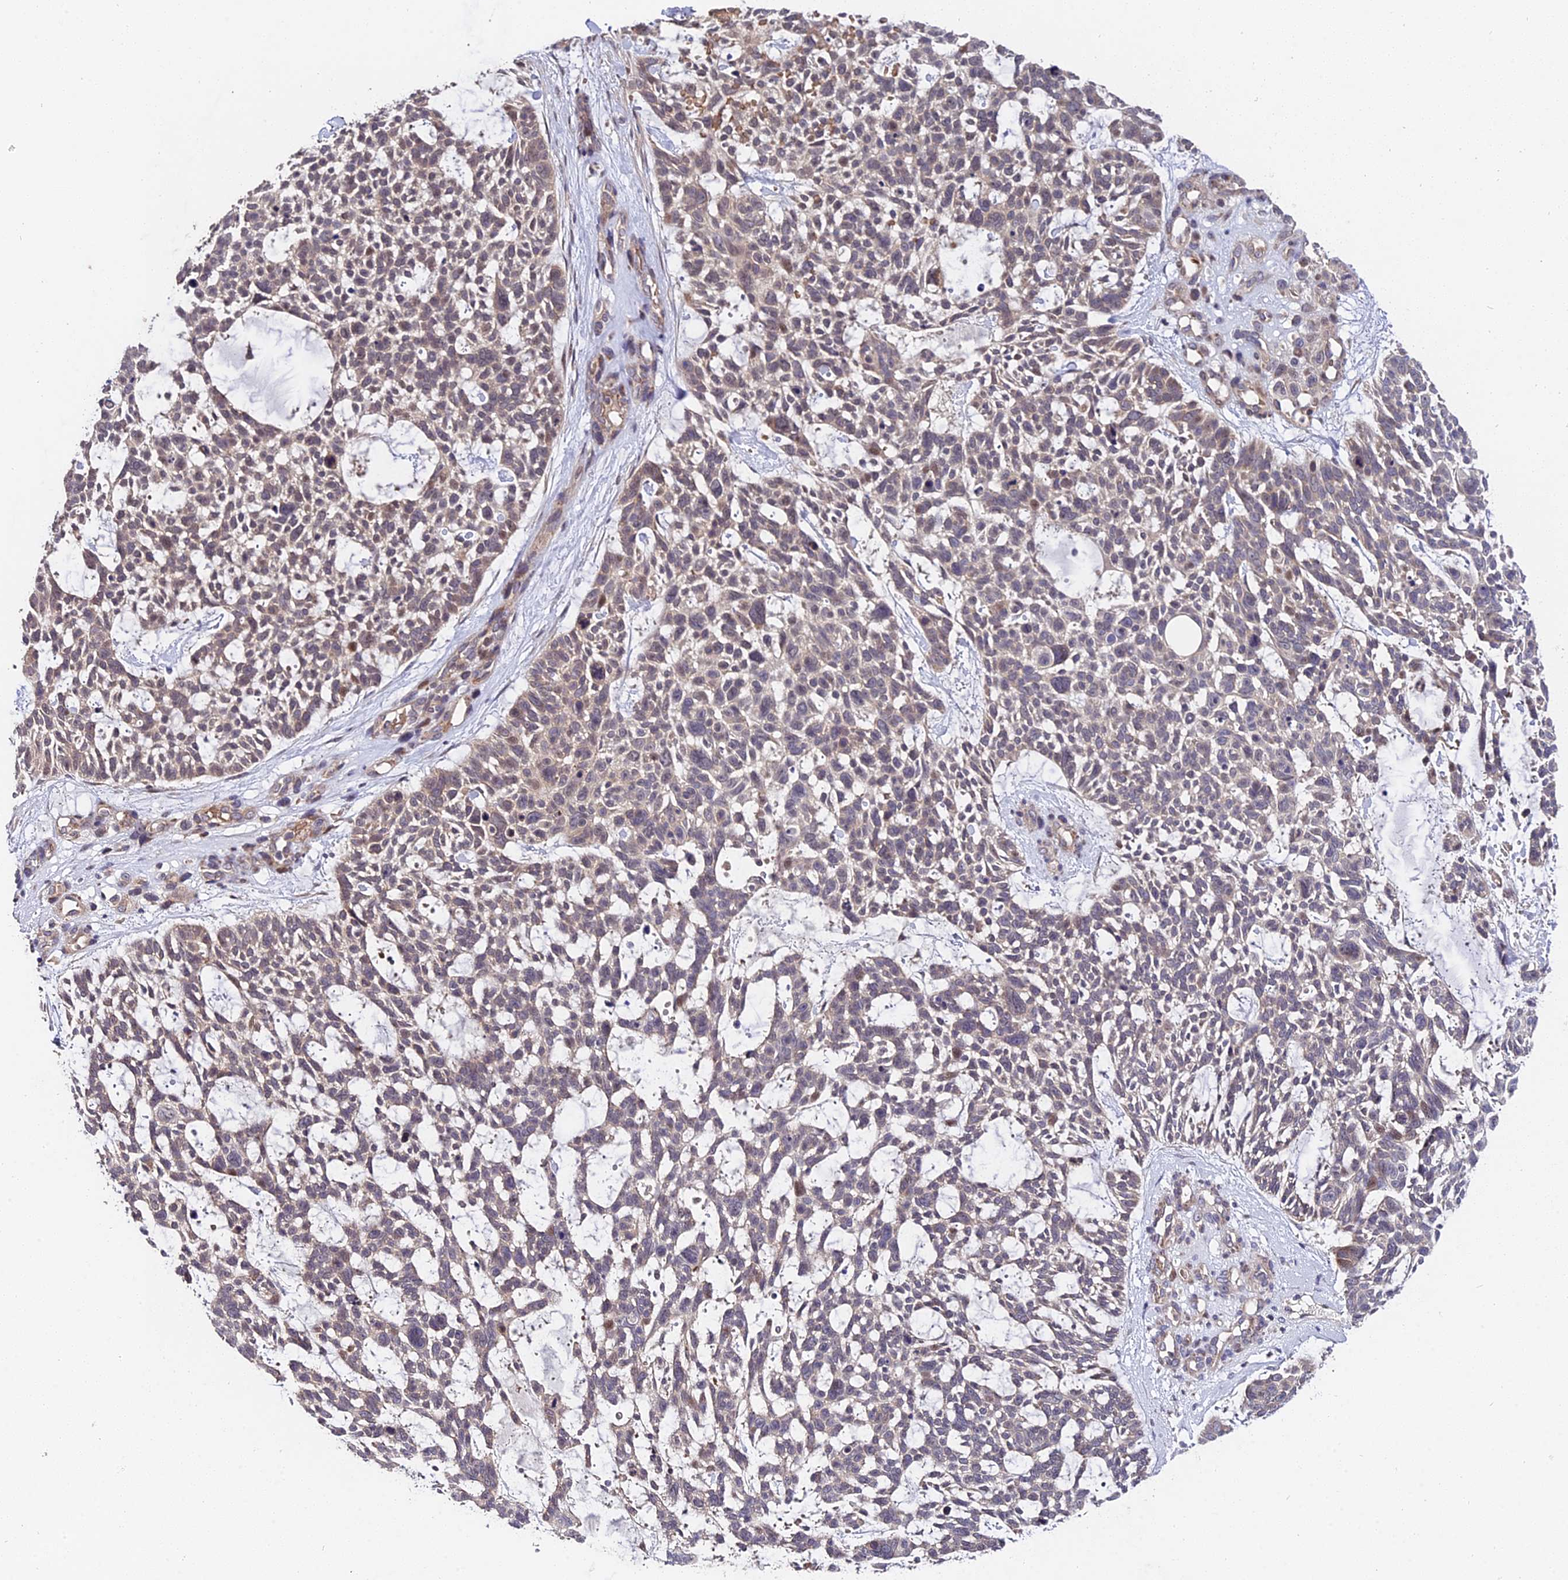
{"staining": {"intensity": "moderate", "quantity": "<25%", "location": "cytoplasmic/membranous"}, "tissue": "skin cancer", "cell_type": "Tumor cells", "image_type": "cancer", "snomed": [{"axis": "morphology", "description": "Basal cell carcinoma"}, {"axis": "topography", "description": "Skin"}], "caption": "Immunohistochemistry (IHC) histopathology image of neoplastic tissue: human skin basal cell carcinoma stained using immunohistochemistry shows low levels of moderate protein expression localized specifically in the cytoplasmic/membranous of tumor cells, appearing as a cytoplasmic/membranous brown color.", "gene": "TRMT1", "patient": {"sex": "male", "age": 88}}